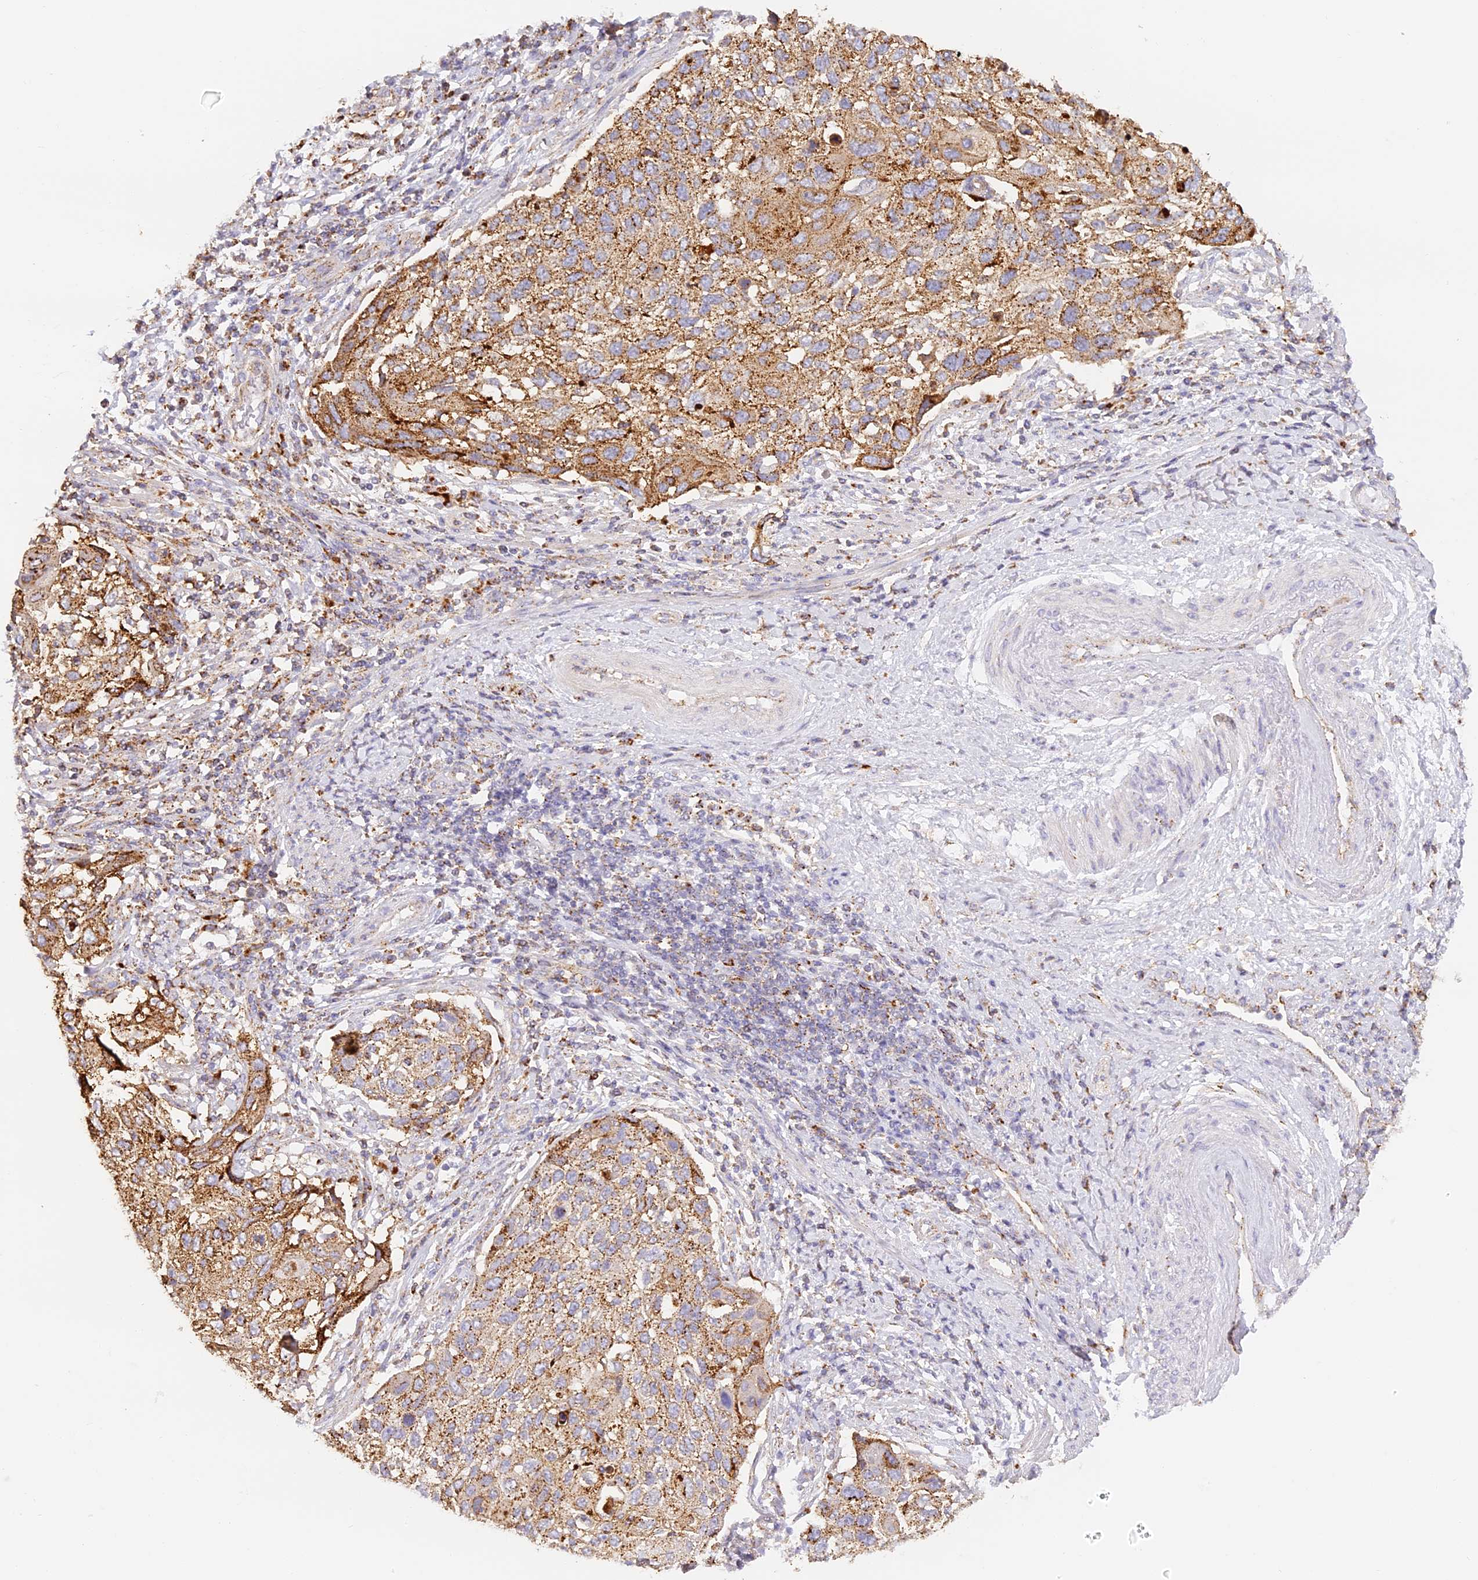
{"staining": {"intensity": "moderate", "quantity": ">75%", "location": "cytoplasmic/membranous"}, "tissue": "cervical cancer", "cell_type": "Tumor cells", "image_type": "cancer", "snomed": [{"axis": "morphology", "description": "Squamous cell carcinoma, NOS"}, {"axis": "topography", "description": "Cervix"}], "caption": "Moderate cytoplasmic/membranous positivity is present in approximately >75% of tumor cells in cervical squamous cell carcinoma.", "gene": "LAMP2", "patient": {"sex": "female", "age": 70}}